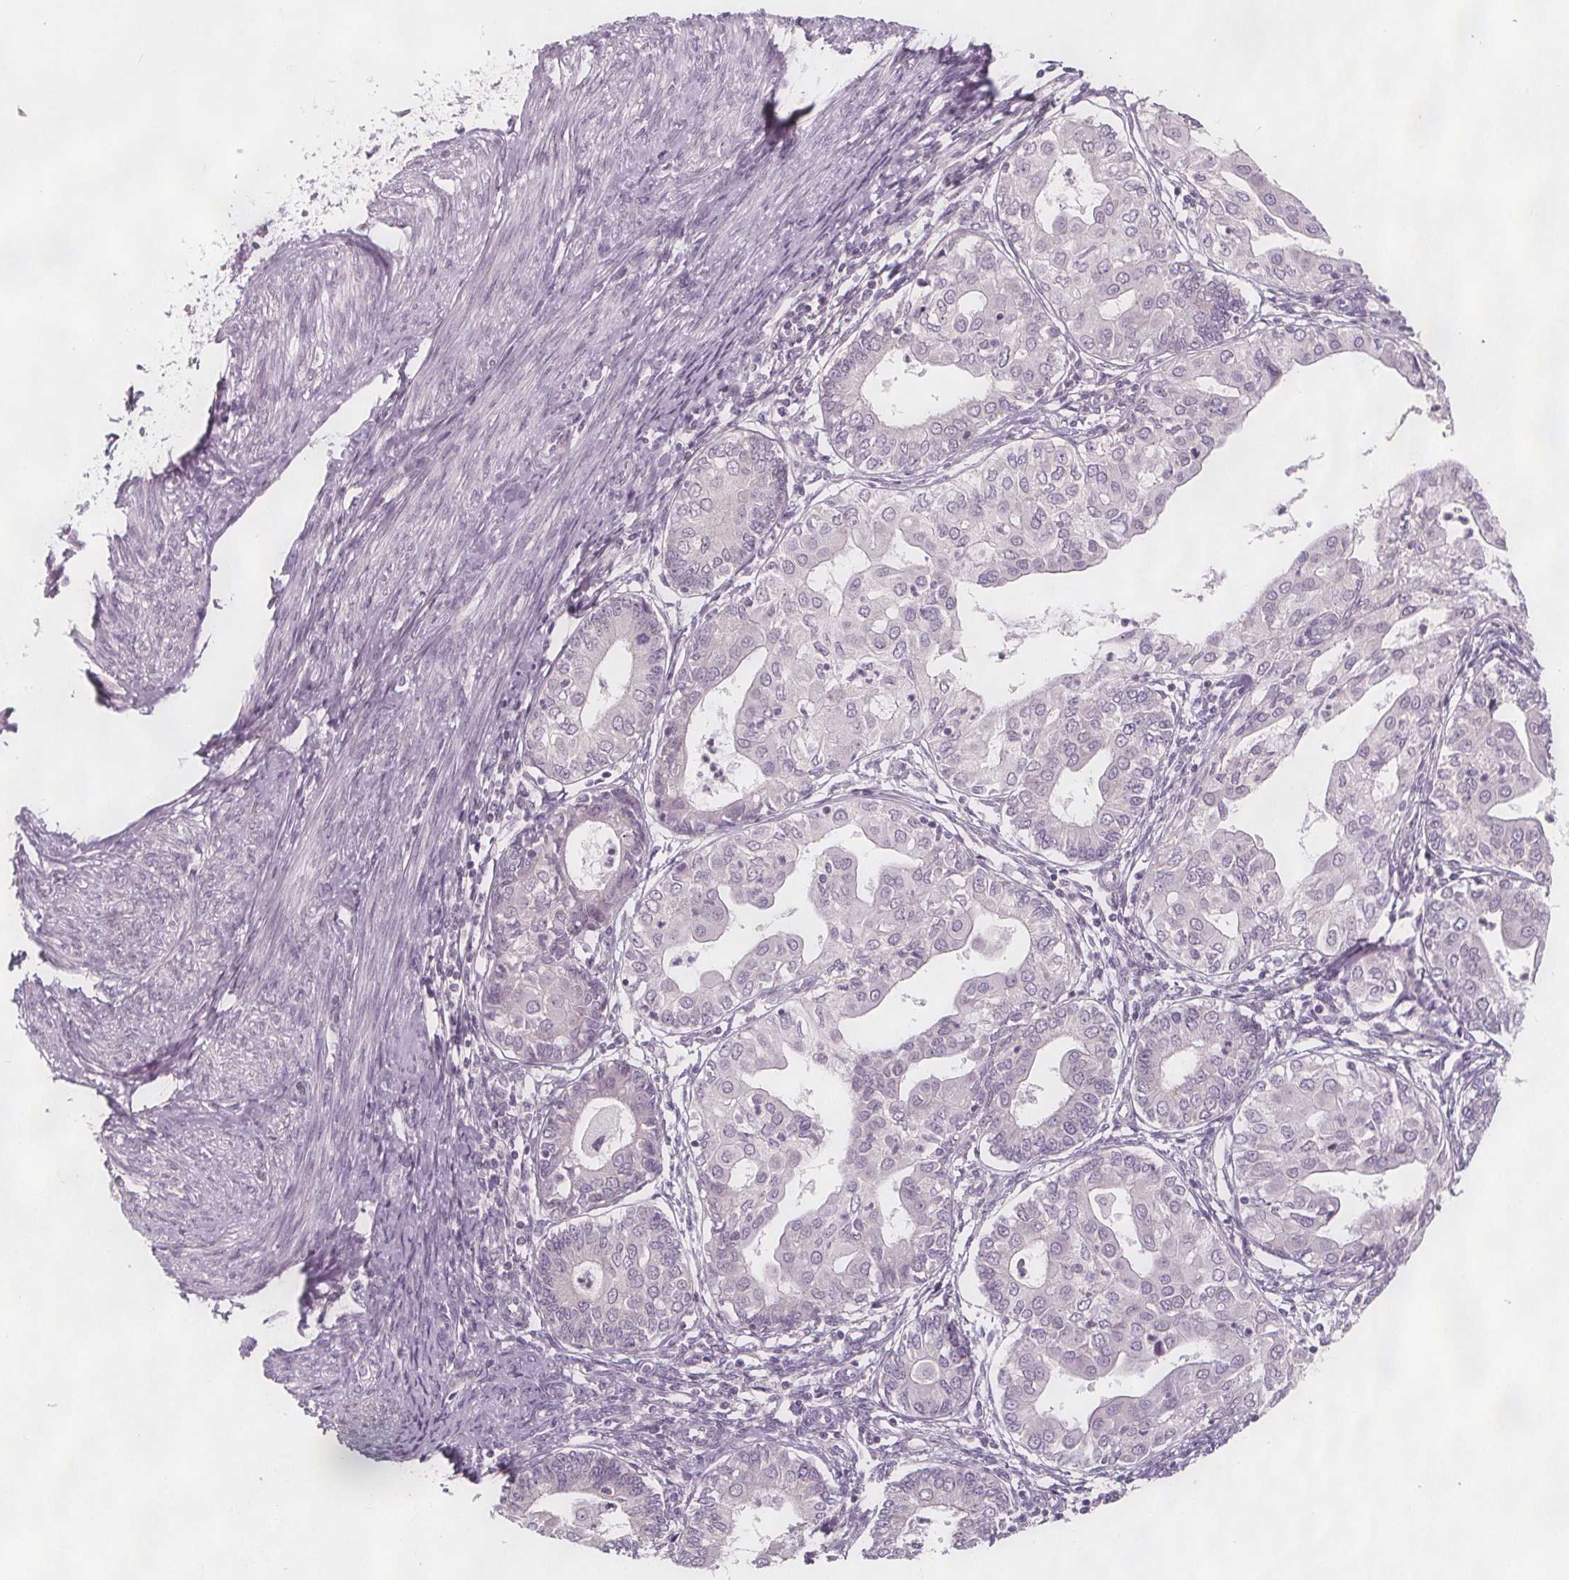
{"staining": {"intensity": "negative", "quantity": "none", "location": "none"}, "tissue": "endometrial cancer", "cell_type": "Tumor cells", "image_type": "cancer", "snomed": [{"axis": "morphology", "description": "Adenocarcinoma, NOS"}, {"axis": "topography", "description": "Endometrium"}], "caption": "Photomicrograph shows no significant protein positivity in tumor cells of adenocarcinoma (endometrial).", "gene": "C1orf167", "patient": {"sex": "female", "age": 68}}